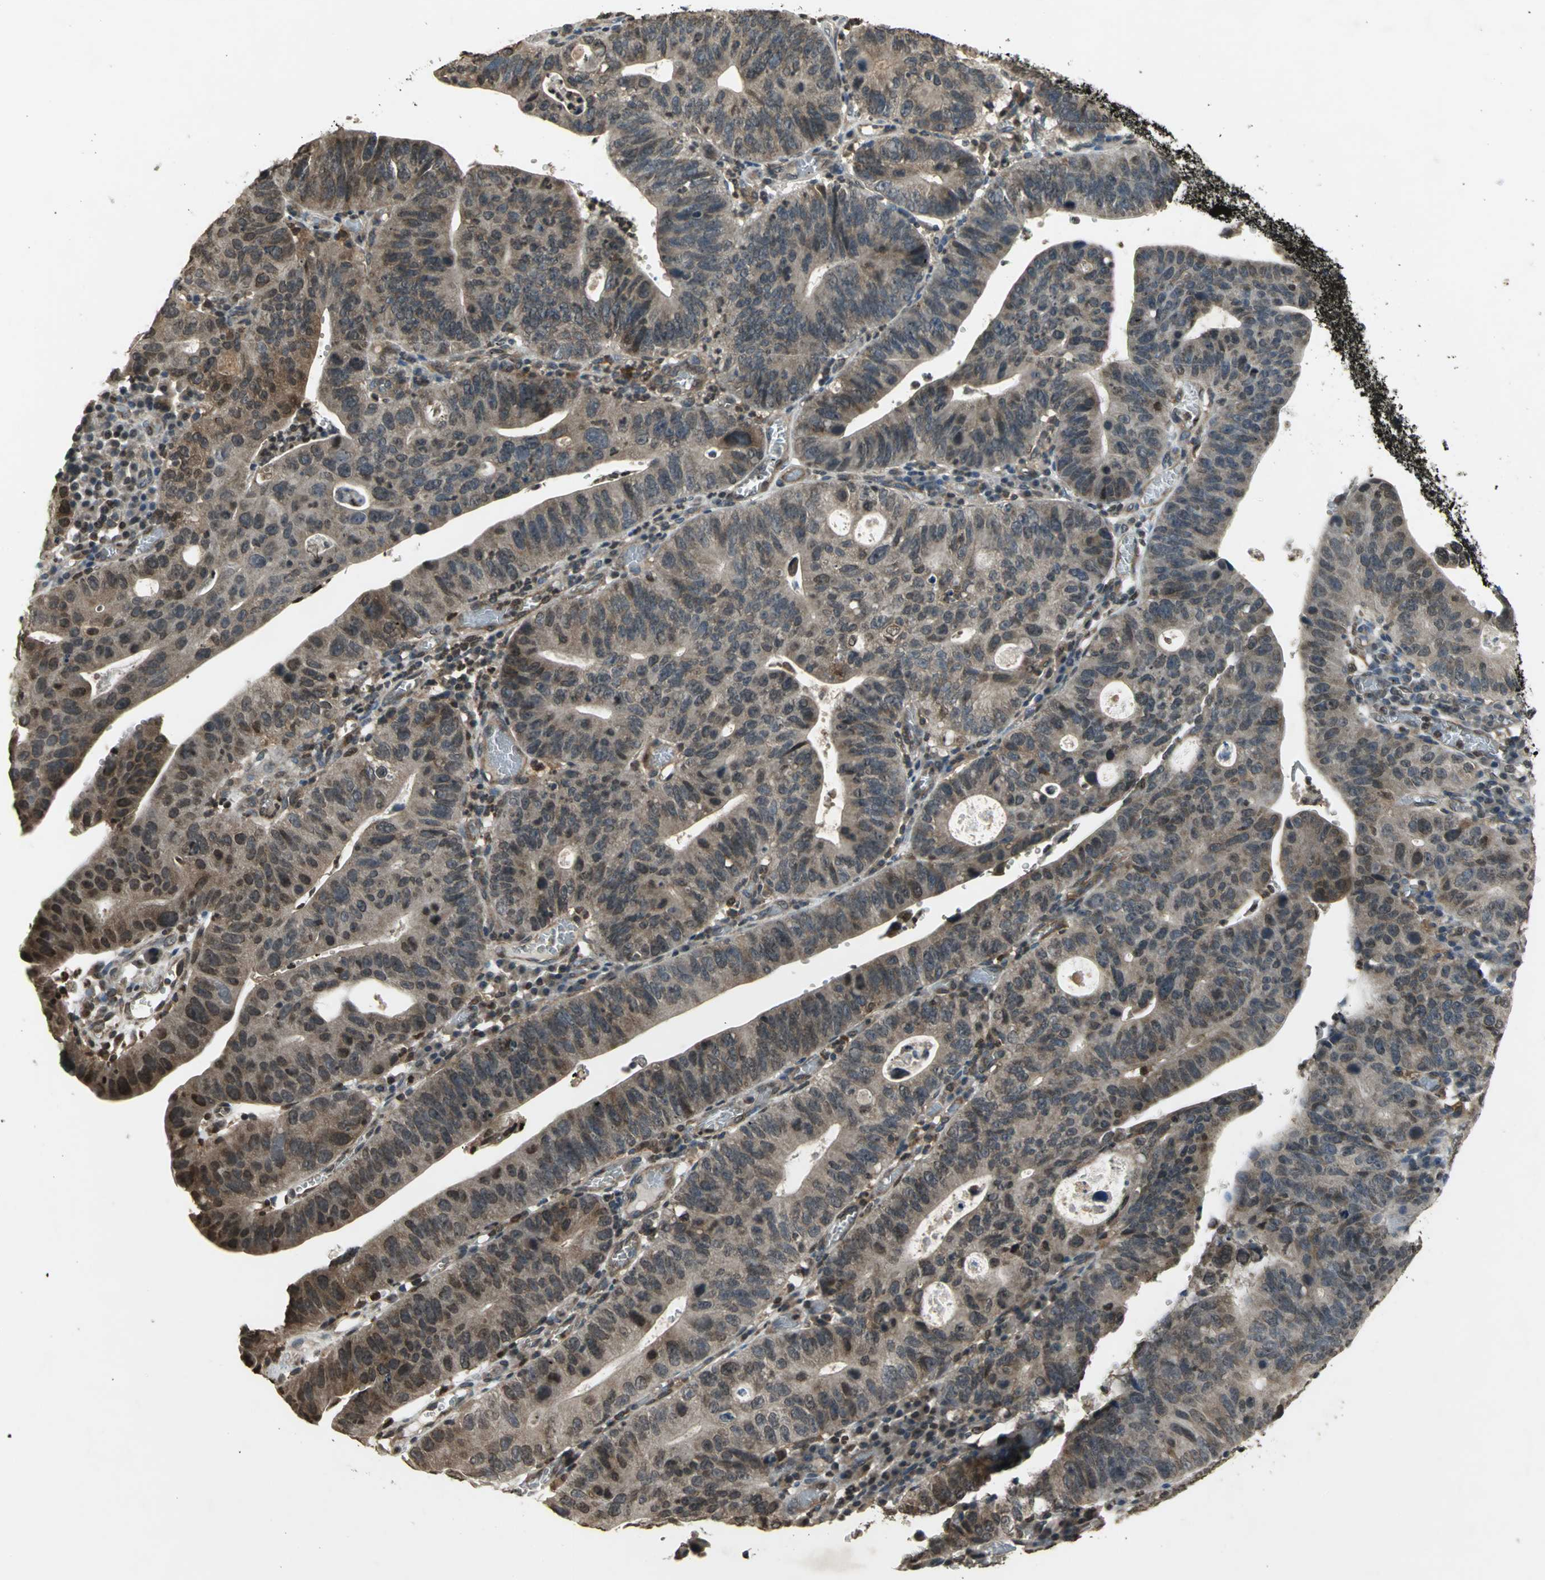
{"staining": {"intensity": "moderate", "quantity": ">75%", "location": "cytoplasmic/membranous,nuclear"}, "tissue": "stomach cancer", "cell_type": "Tumor cells", "image_type": "cancer", "snomed": [{"axis": "morphology", "description": "Adenocarcinoma, NOS"}, {"axis": "topography", "description": "Stomach"}], "caption": "Immunohistochemistry (IHC) (DAB (3,3'-diaminobenzidine)) staining of stomach cancer demonstrates moderate cytoplasmic/membranous and nuclear protein expression in approximately >75% of tumor cells.", "gene": "AHR", "patient": {"sex": "male", "age": 59}}